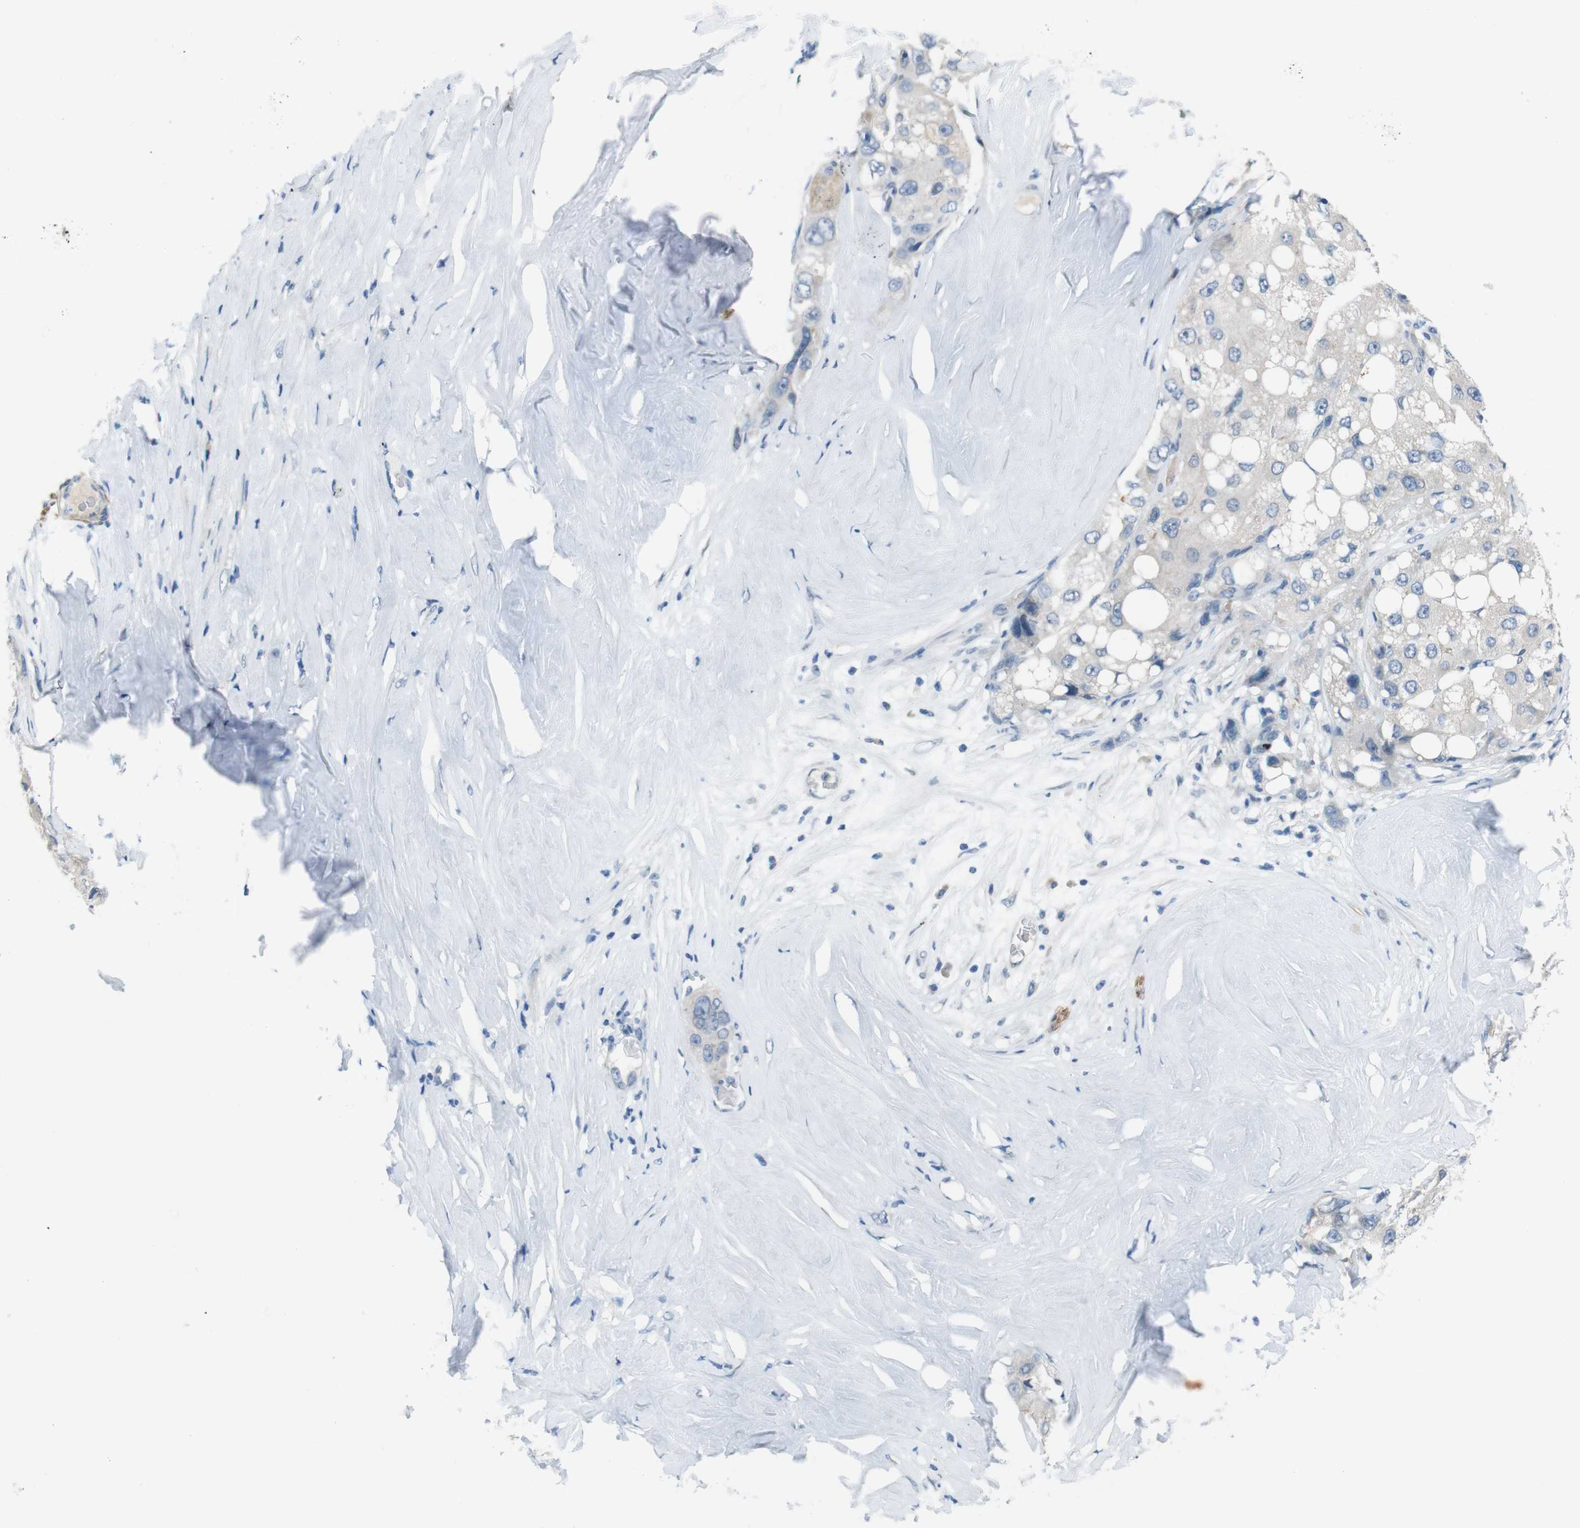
{"staining": {"intensity": "negative", "quantity": "none", "location": "none"}, "tissue": "liver cancer", "cell_type": "Tumor cells", "image_type": "cancer", "snomed": [{"axis": "morphology", "description": "Carcinoma, Hepatocellular, NOS"}, {"axis": "topography", "description": "Liver"}], "caption": "Immunohistochemistry photomicrograph of neoplastic tissue: hepatocellular carcinoma (liver) stained with DAB (3,3'-diaminobenzidine) displays no significant protein positivity in tumor cells. The staining is performed using DAB (3,3'-diaminobenzidine) brown chromogen with nuclei counter-stained in using hematoxylin.", "gene": "HRH2", "patient": {"sex": "male", "age": 80}}